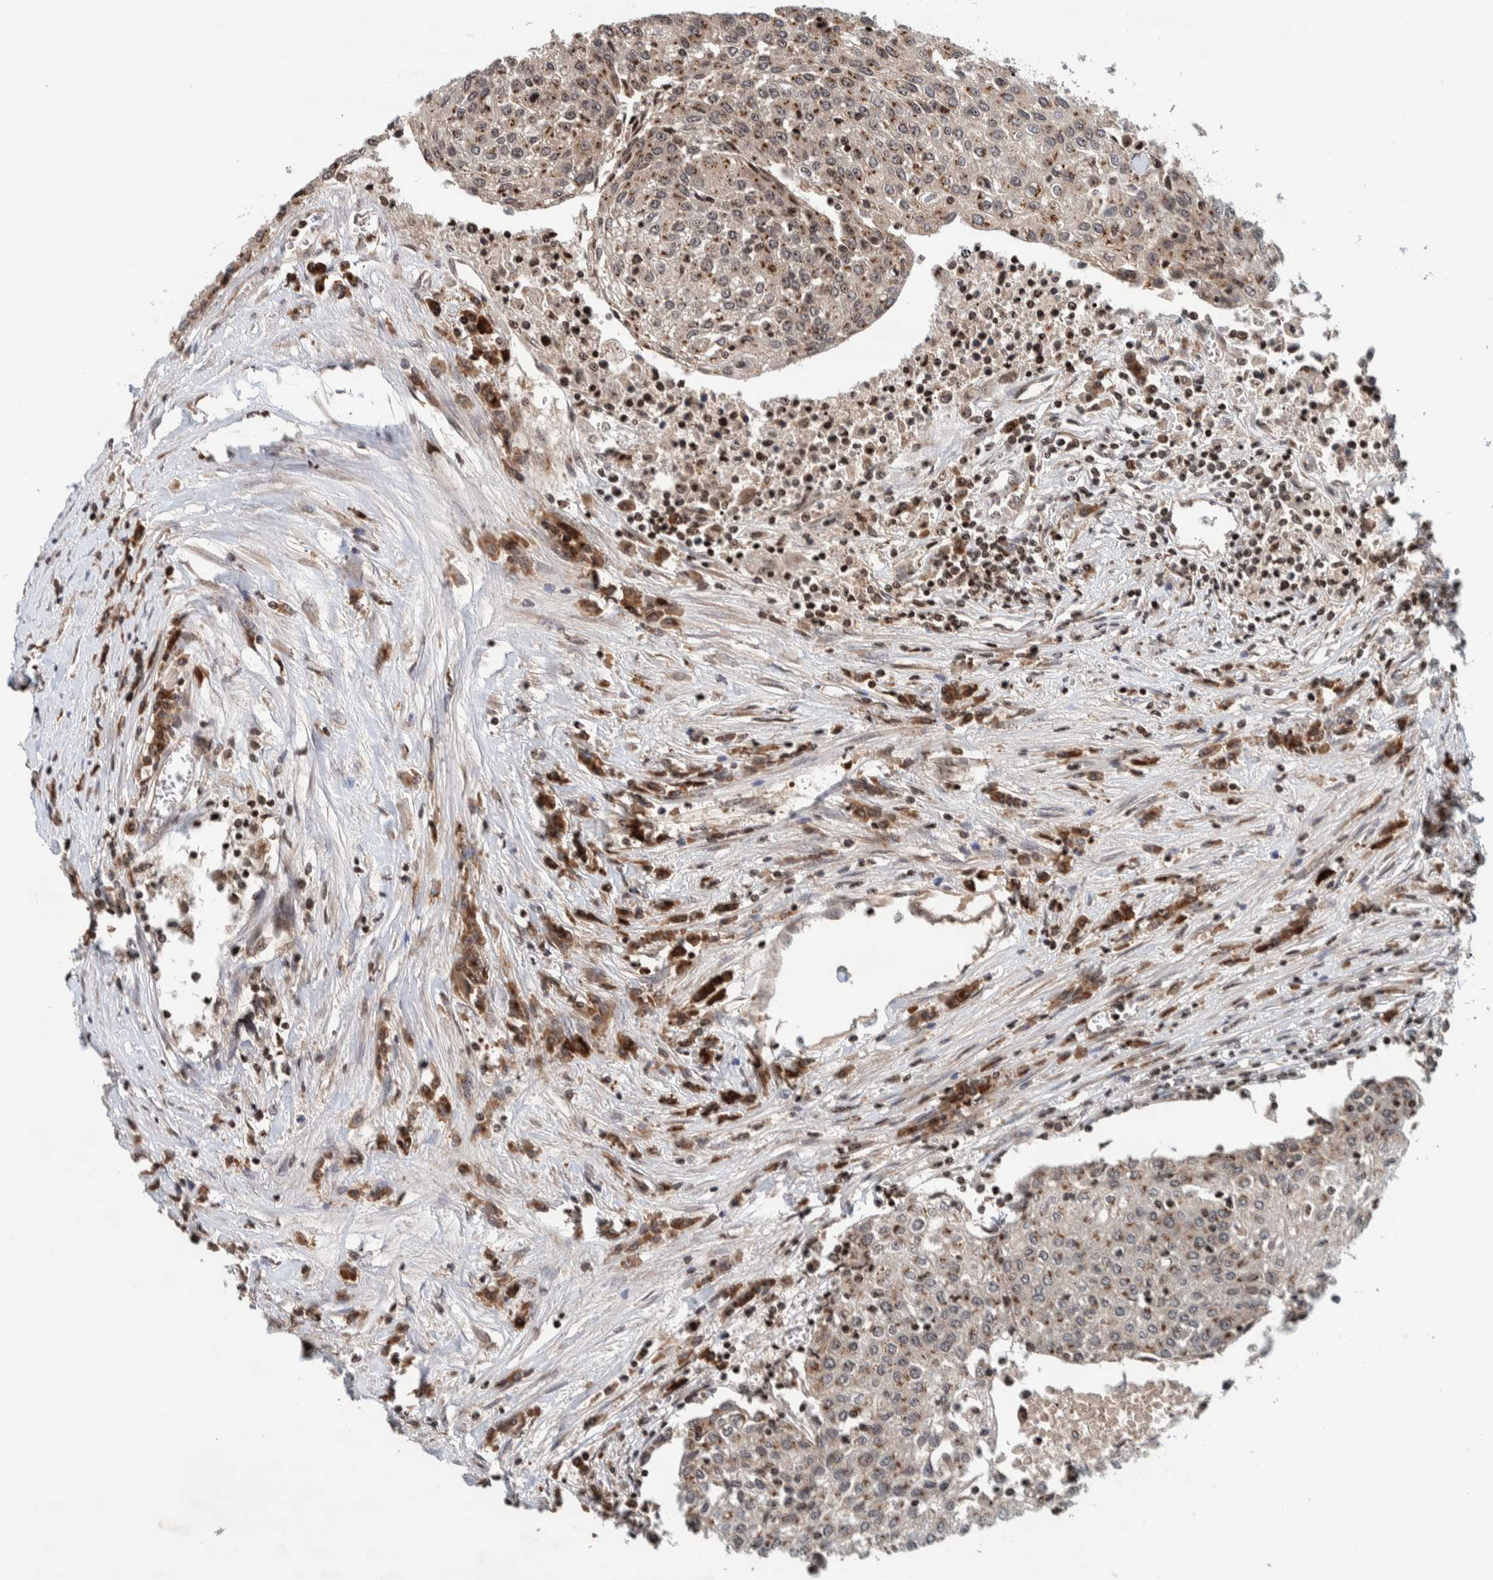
{"staining": {"intensity": "moderate", "quantity": "25%-75%", "location": "cytoplasmic/membranous,nuclear"}, "tissue": "urothelial cancer", "cell_type": "Tumor cells", "image_type": "cancer", "snomed": [{"axis": "morphology", "description": "Urothelial carcinoma, High grade"}, {"axis": "topography", "description": "Urinary bladder"}], "caption": "Immunohistochemical staining of human urothelial carcinoma (high-grade) shows moderate cytoplasmic/membranous and nuclear protein staining in about 25%-75% of tumor cells.", "gene": "CCDC182", "patient": {"sex": "female", "age": 85}}